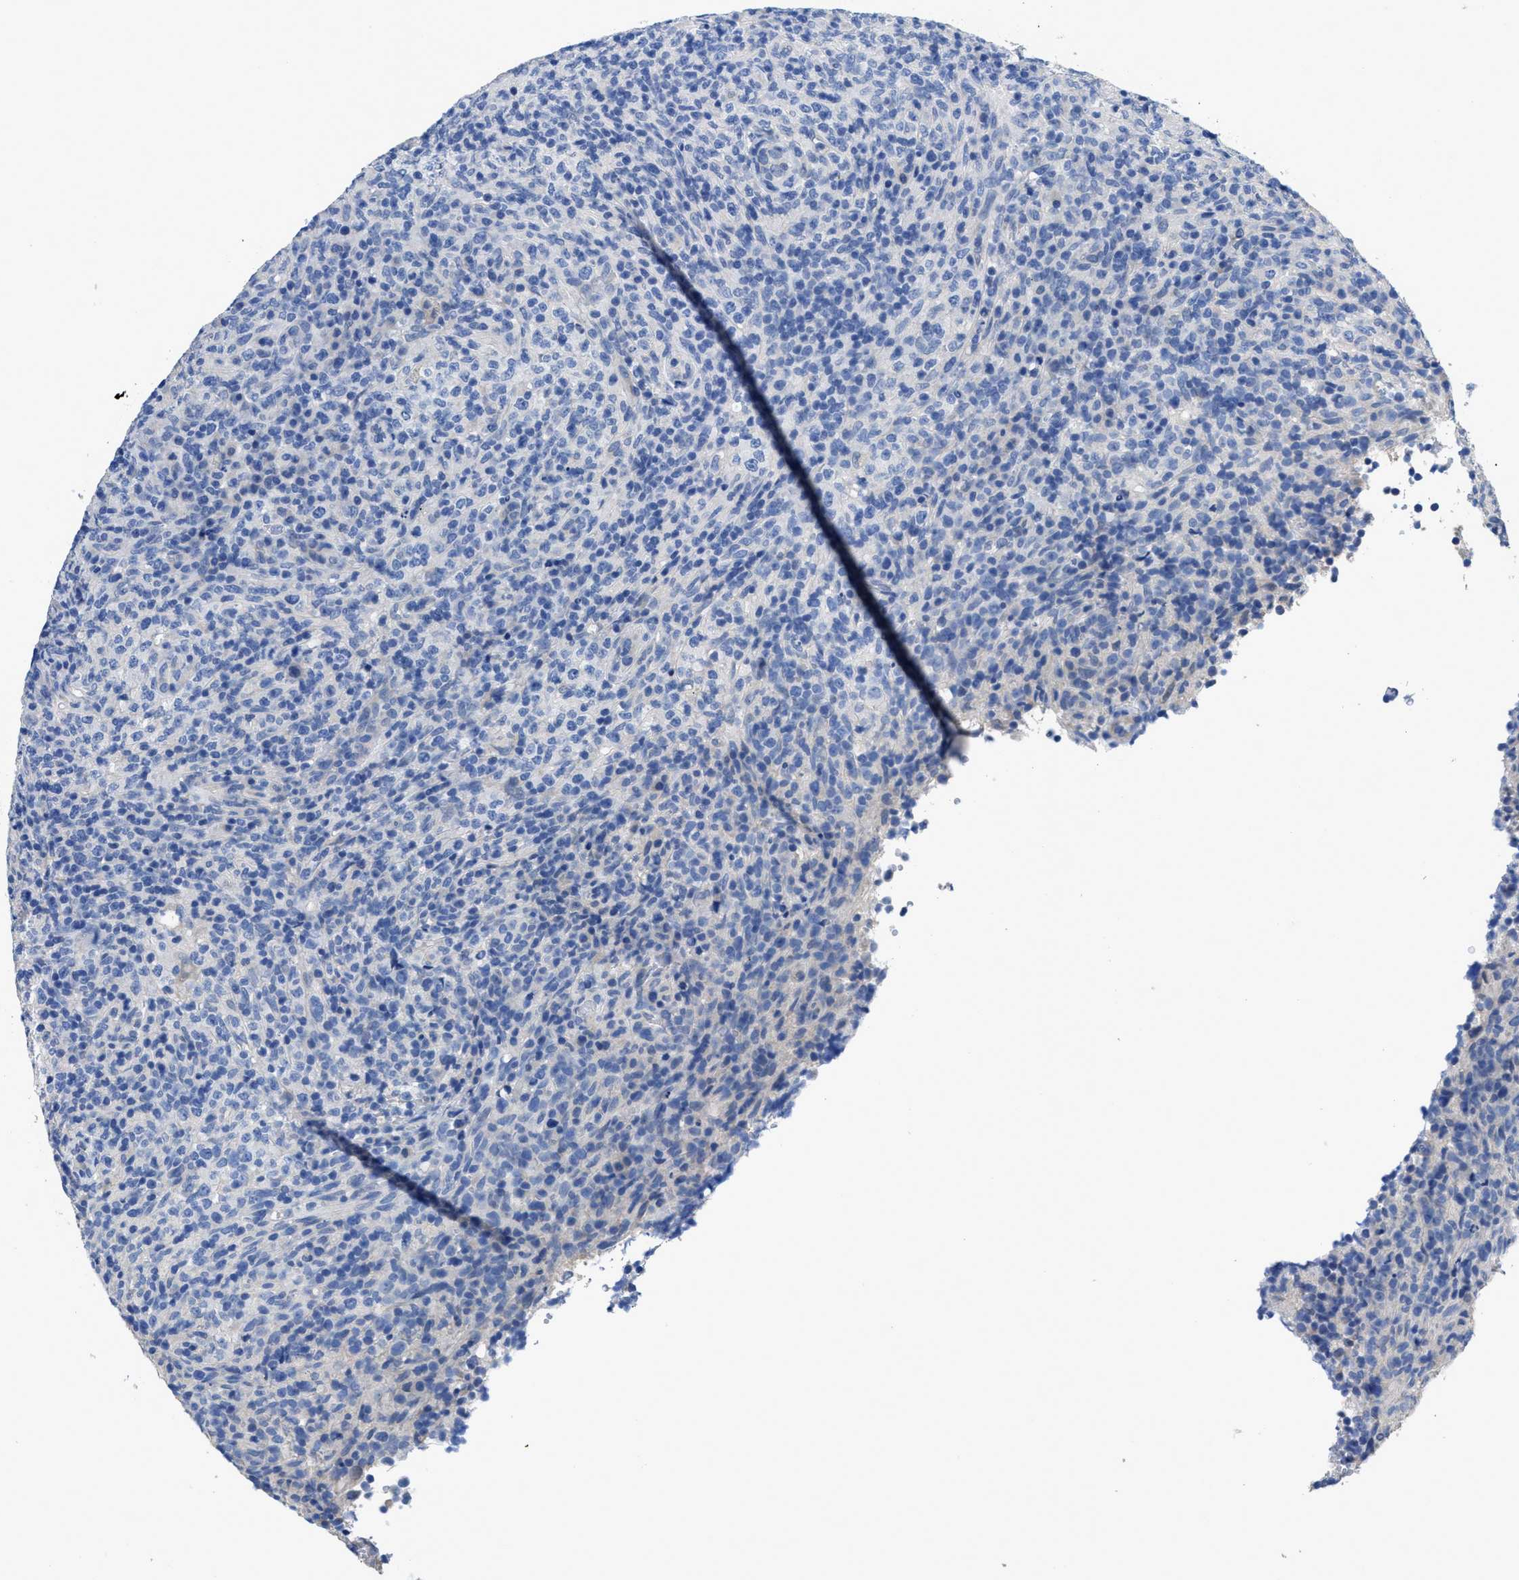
{"staining": {"intensity": "negative", "quantity": "none", "location": "none"}, "tissue": "lymphoma", "cell_type": "Tumor cells", "image_type": "cancer", "snomed": [{"axis": "morphology", "description": "Malignant lymphoma, non-Hodgkin's type, High grade"}, {"axis": "topography", "description": "Lymph node"}], "caption": "Immunohistochemical staining of lymphoma displays no significant expression in tumor cells.", "gene": "CA9", "patient": {"sex": "female", "age": 76}}